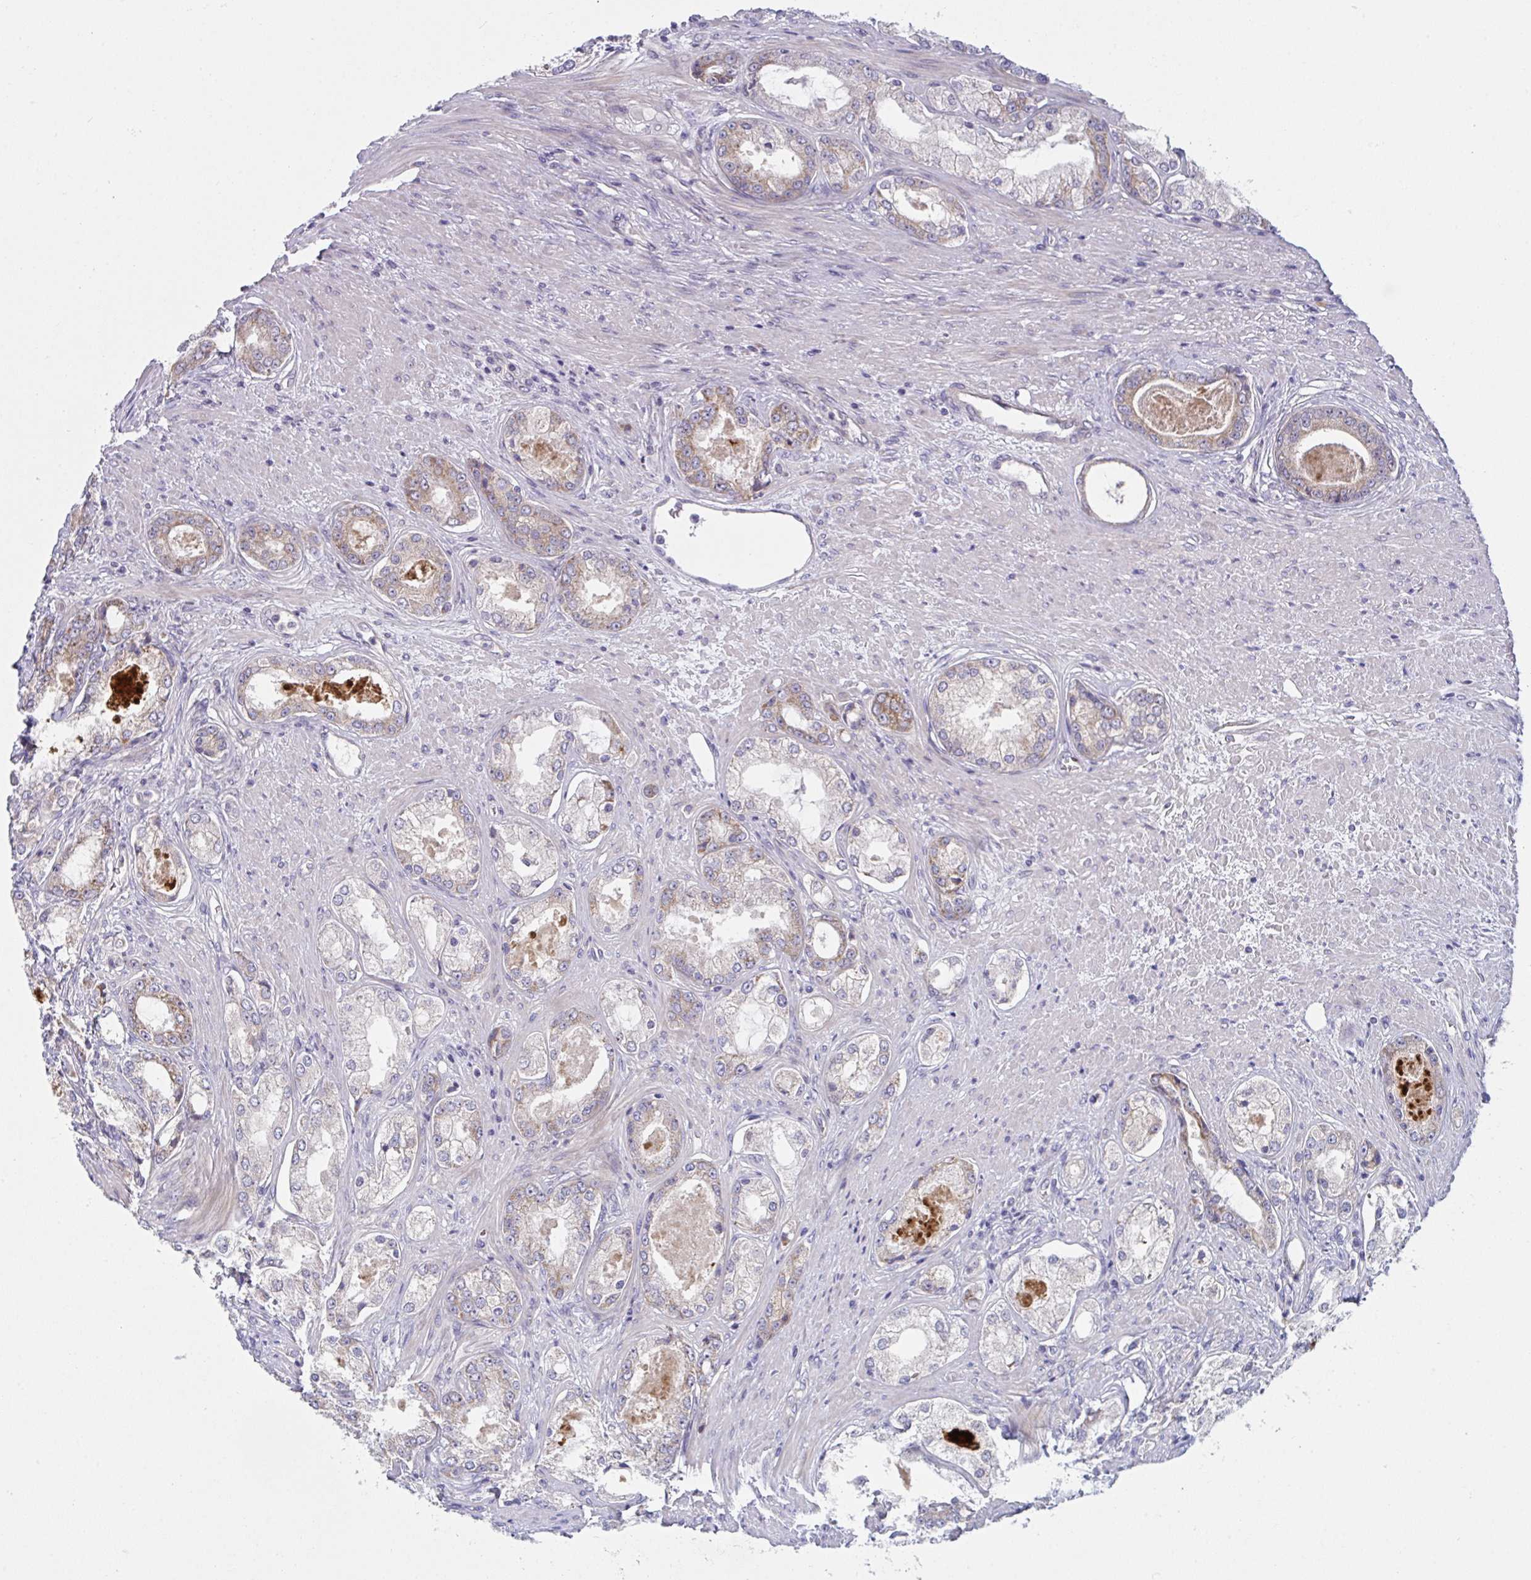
{"staining": {"intensity": "moderate", "quantity": "<25%", "location": "cytoplasmic/membranous"}, "tissue": "prostate cancer", "cell_type": "Tumor cells", "image_type": "cancer", "snomed": [{"axis": "morphology", "description": "Adenocarcinoma, Low grade"}, {"axis": "topography", "description": "Prostate"}], "caption": "Protein positivity by IHC demonstrates moderate cytoplasmic/membranous expression in about <25% of tumor cells in prostate cancer (adenocarcinoma (low-grade)).", "gene": "MRPS2", "patient": {"sex": "male", "age": 68}}